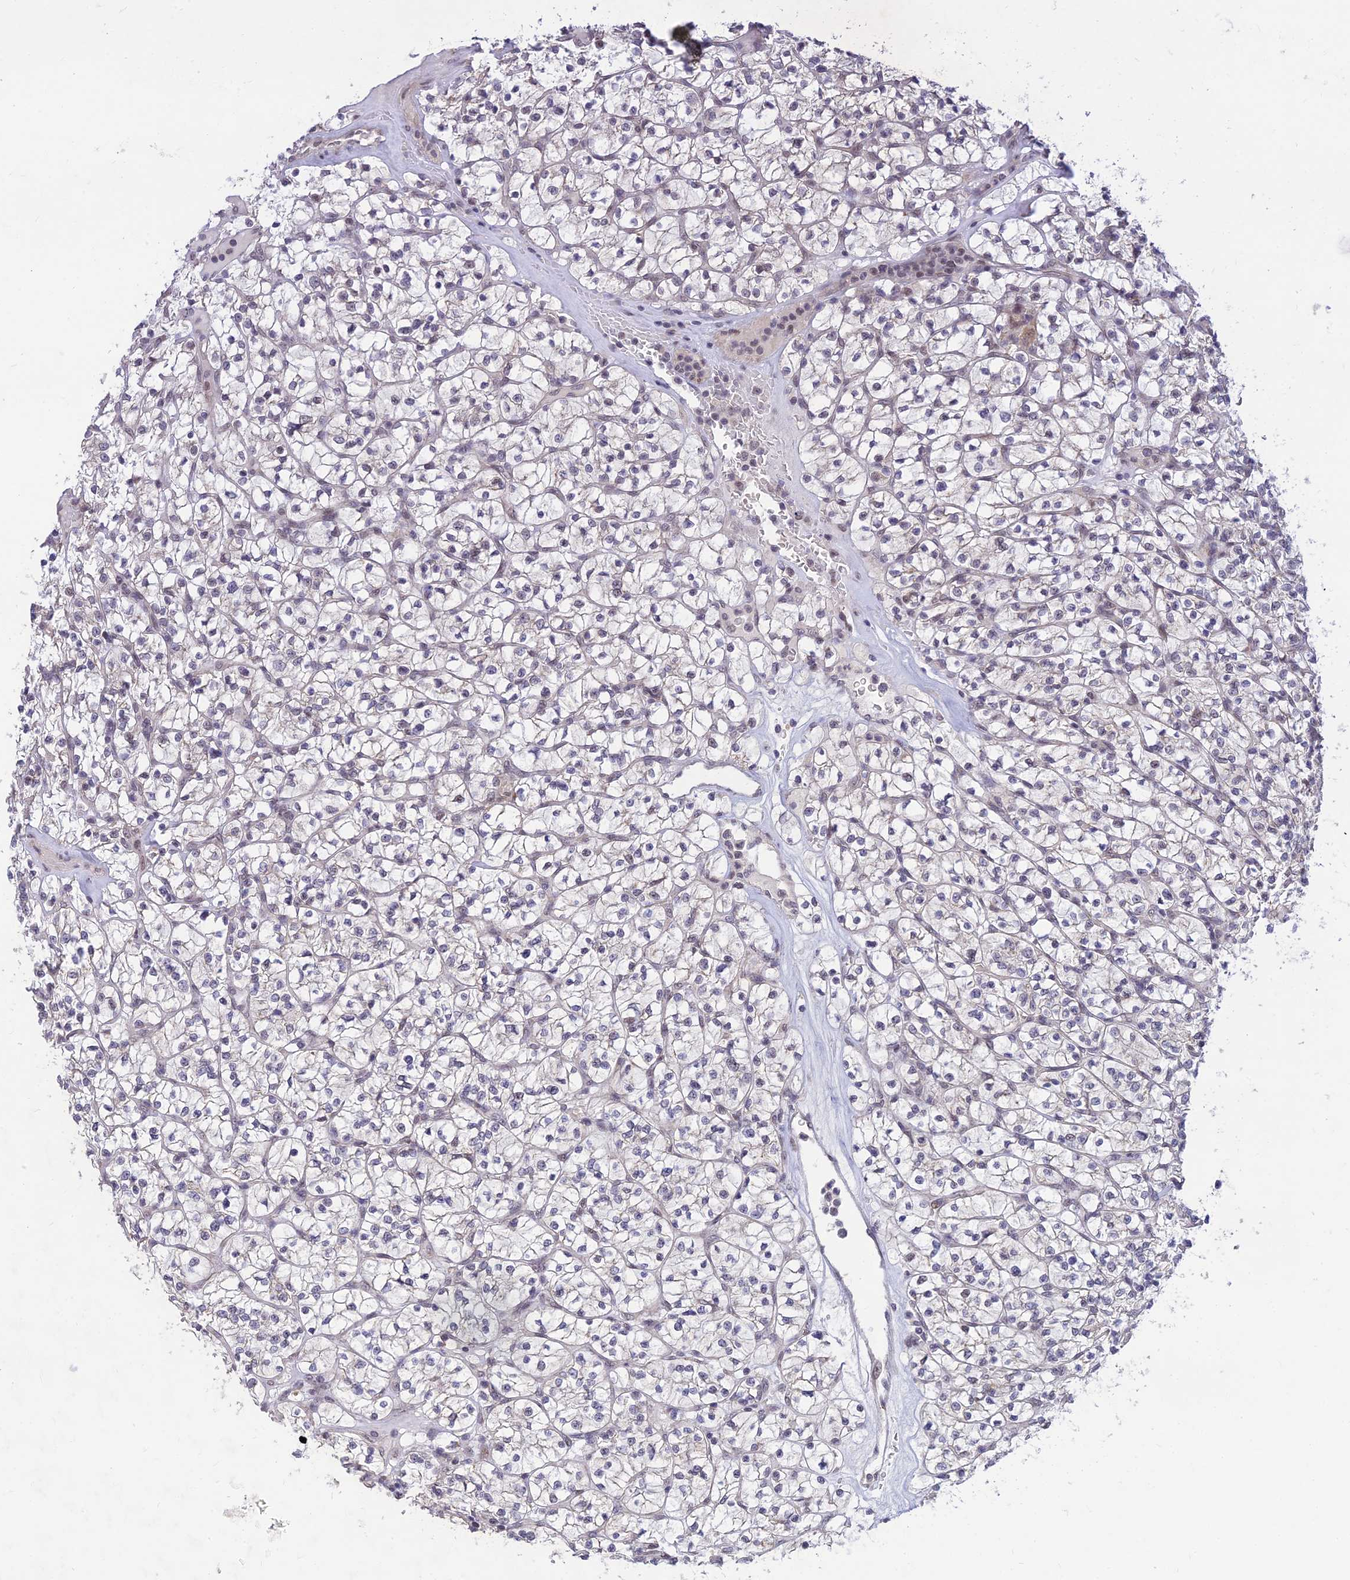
{"staining": {"intensity": "weak", "quantity": "<25%", "location": "nuclear"}, "tissue": "renal cancer", "cell_type": "Tumor cells", "image_type": "cancer", "snomed": [{"axis": "morphology", "description": "Adenocarcinoma, NOS"}, {"axis": "topography", "description": "Kidney"}], "caption": "IHC micrograph of neoplastic tissue: renal adenocarcinoma stained with DAB exhibits no significant protein staining in tumor cells.", "gene": "MICOS13", "patient": {"sex": "female", "age": 64}}